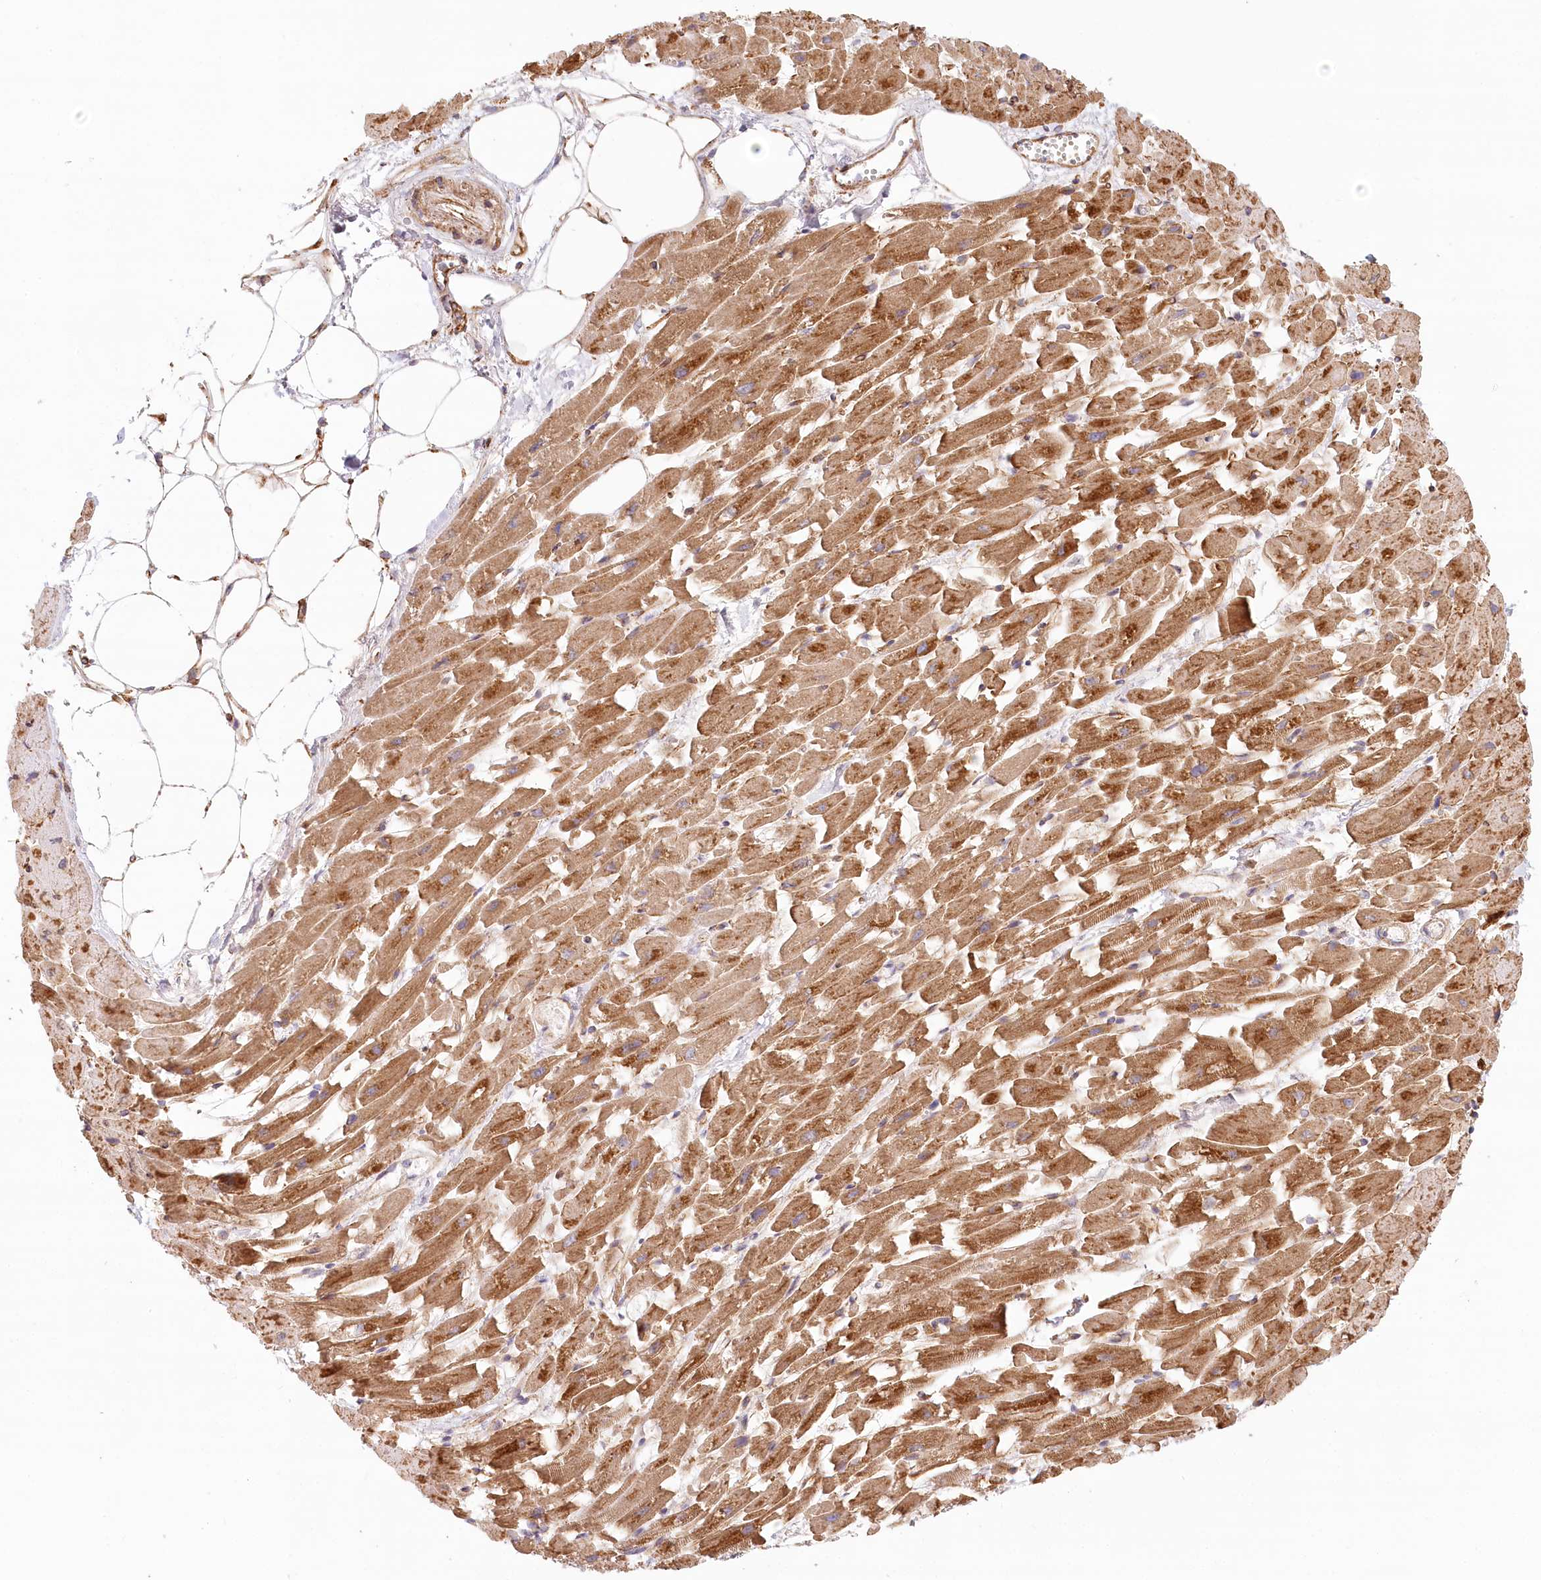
{"staining": {"intensity": "moderate", "quantity": ">75%", "location": "cytoplasmic/membranous"}, "tissue": "heart muscle", "cell_type": "Cardiomyocytes", "image_type": "normal", "snomed": [{"axis": "morphology", "description": "Normal tissue, NOS"}, {"axis": "topography", "description": "Heart"}], "caption": "Immunohistochemistry (IHC) (DAB (3,3'-diaminobenzidine)) staining of normal human heart muscle exhibits moderate cytoplasmic/membranous protein expression in about >75% of cardiomyocytes. (Stains: DAB in brown, nuclei in blue, Microscopy: brightfield microscopy at high magnification).", "gene": "UMPS", "patient": {"sex": "female", "age": 64}}